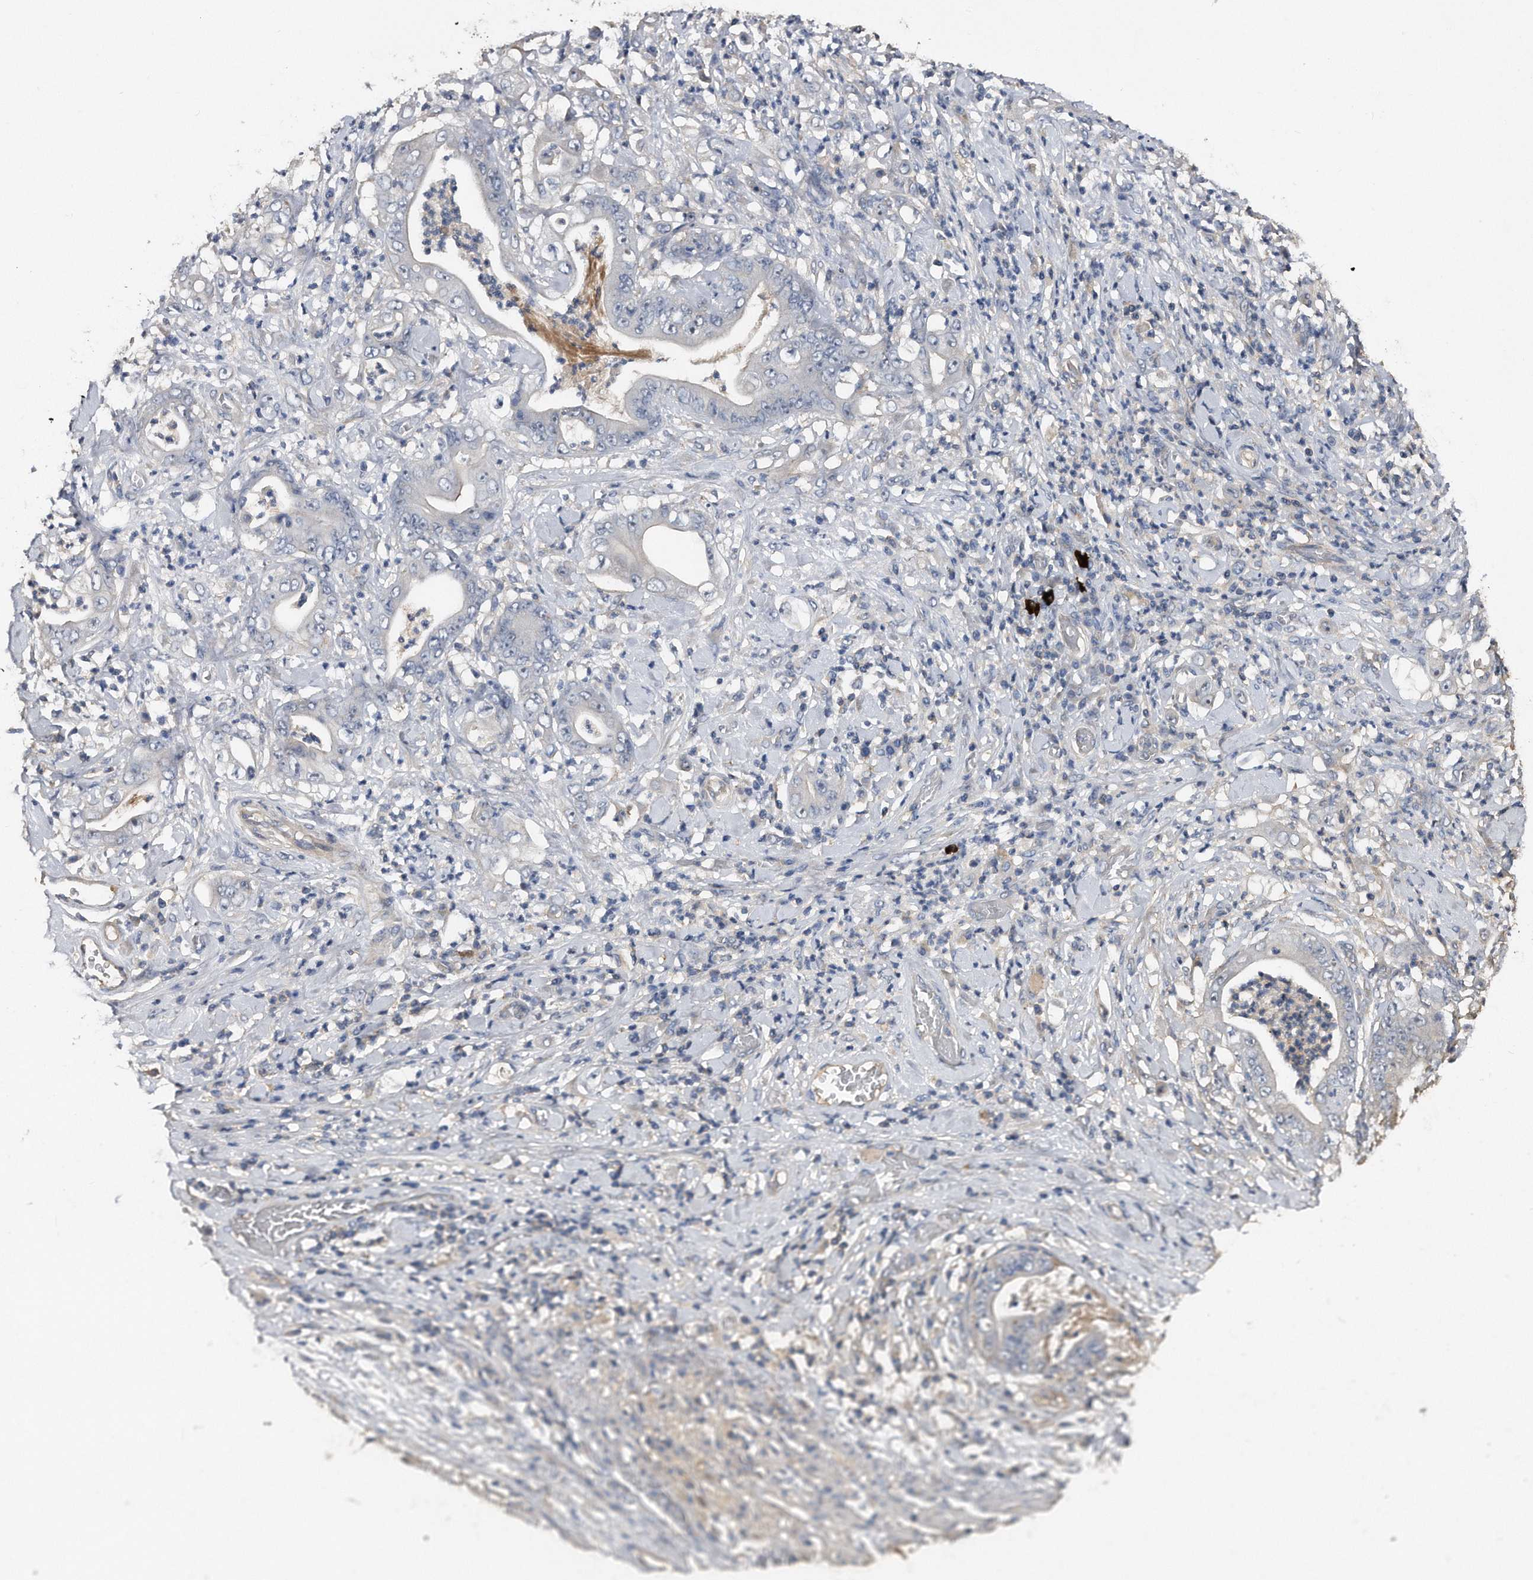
{"staining": {"intensity": "negative", "quantity": "none", "location": "none"}, "tissue": "stomach cancer", "cell_type": "Tumor cells", "image_type": "cancer", "snomed": [{"axis": "morphology", "description": "Adenocarcinoma, NOS"}, {"axis": "topography", "description": "Stomach"}], "caption": "A micrograph of human stomach adenocarcinoma is negative for staining in tumor cells.", "gene": "KCND3", "patient": {"sex": "female", "age": 73}}